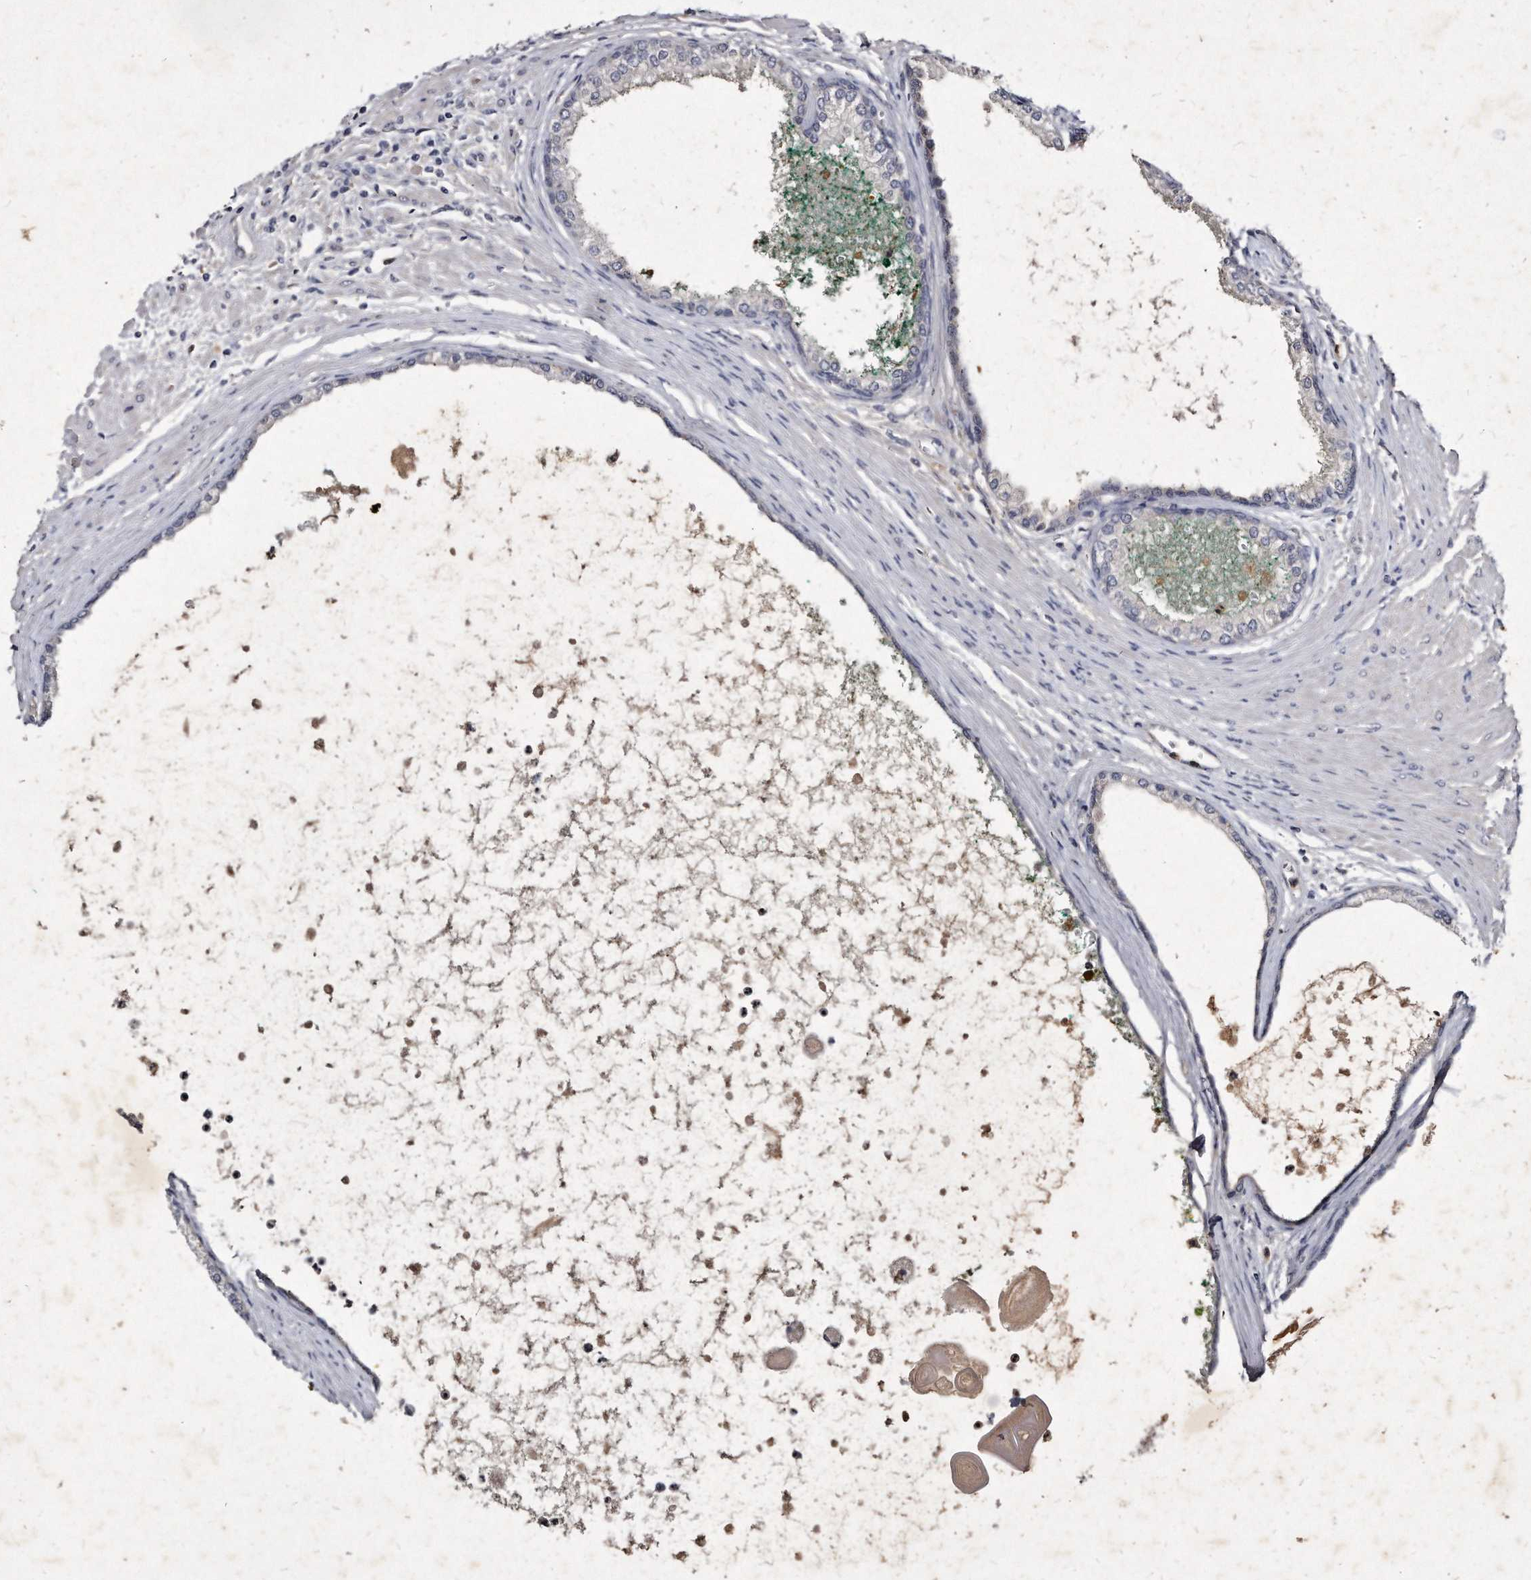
{"staining": {"intensity": "negative", "quantity": "none", "location": "none"}, "tissue": "prostate cancer", "cell_type": "Tumor cells", "image_type": "cancer", "snomed": [{"axis": "morphology", "description": "Normal tissue, NOS"}, {"axis": "morphology", "description": "Adenocarcinoma, Low grade"}, {"axis": "topography", "description": "Prostate"}, {"axis": "topography", "description": "Peripheral nerve tissue"}], "caption": "This image is of prostate adenocarcinoma (low-grade) stained with IHC to label a protein in brown with the nuclei are counter-stained blue. There is no expression in tumor cells.", "gene": "KLHDC3", "patient": {"sex": "male", "age": 71}}